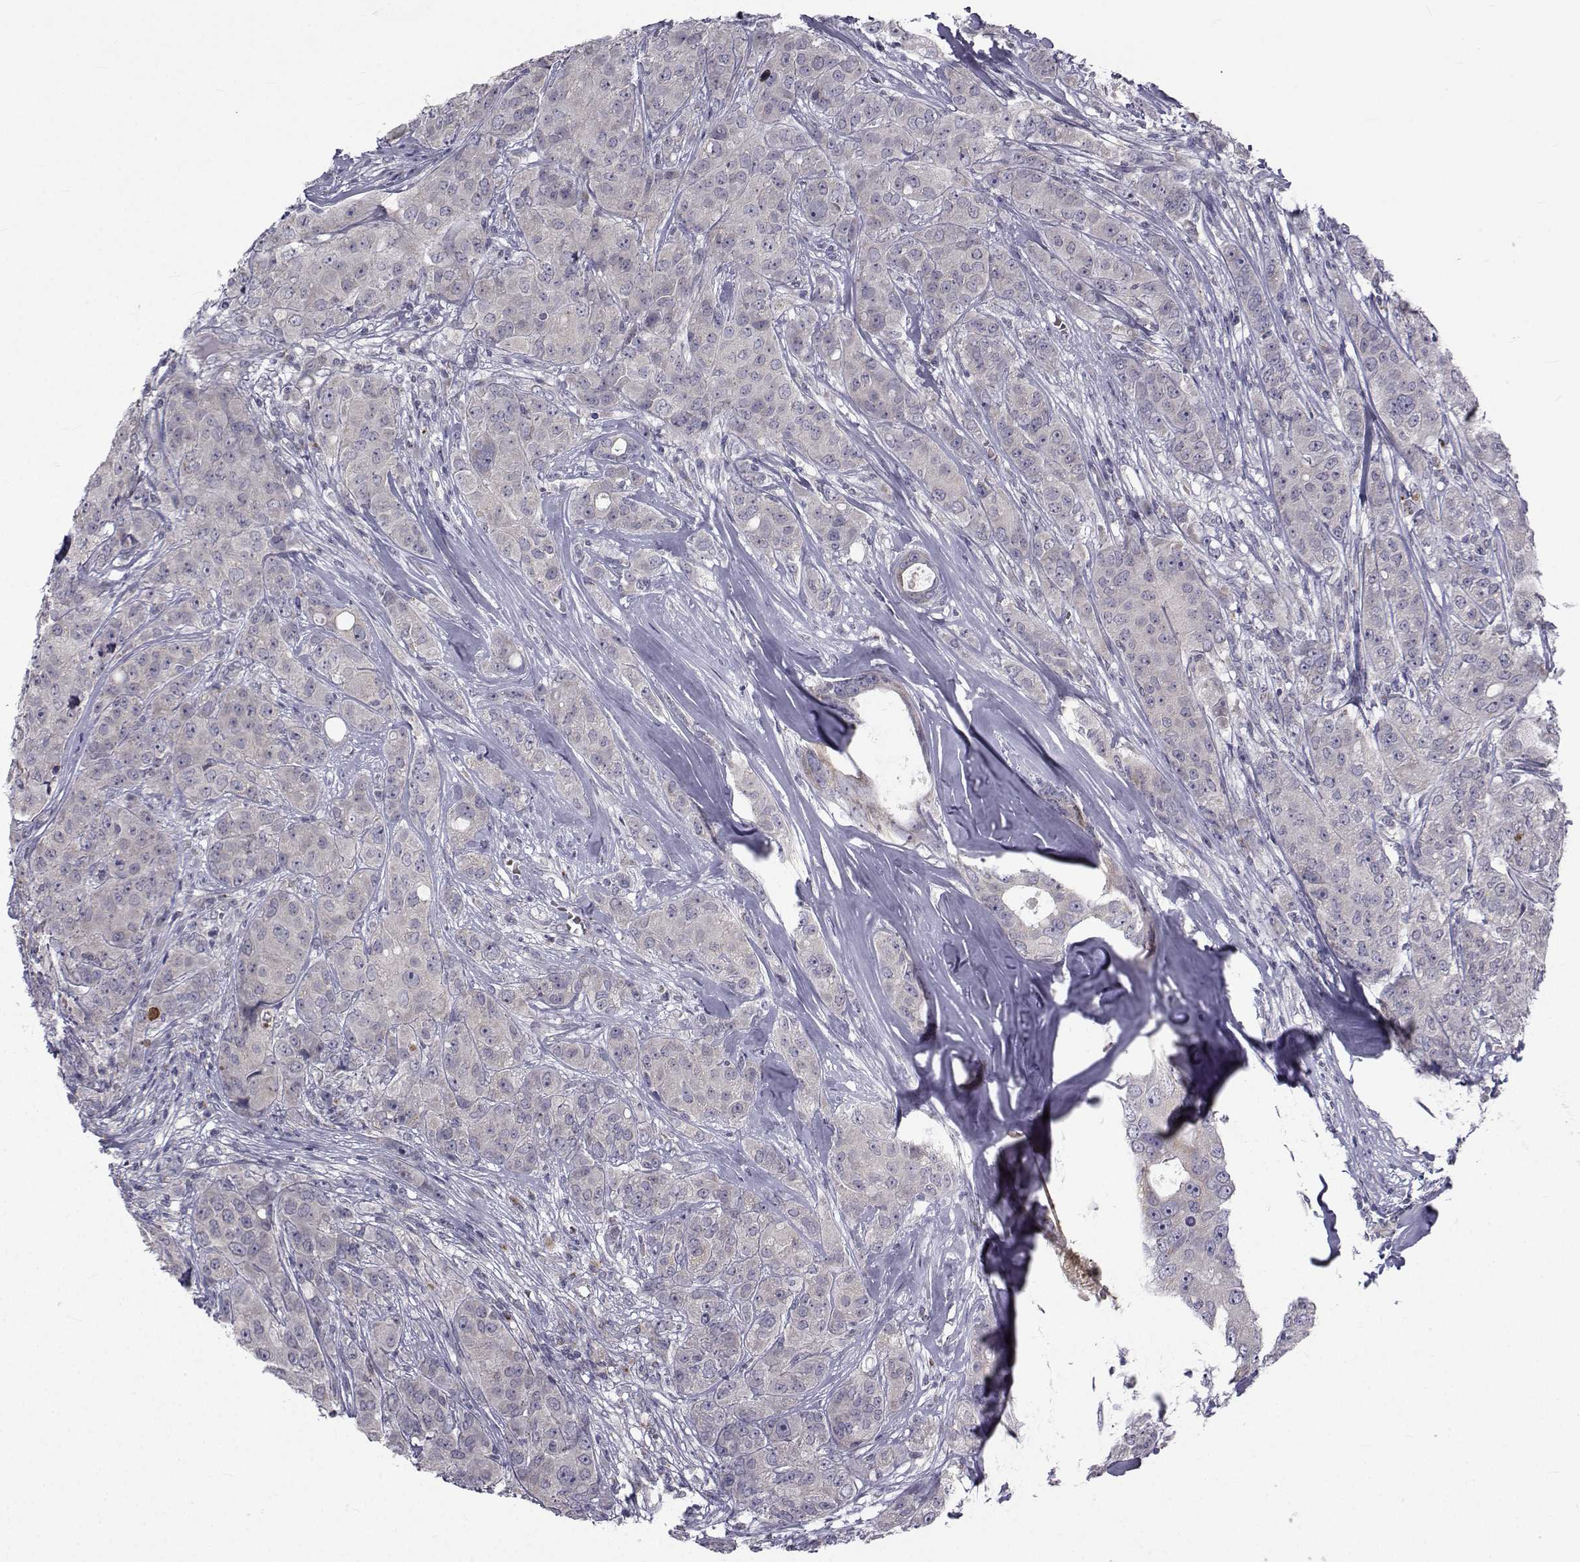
{"staining": {"intensity": "negative", "quantity": "none", "location": "none"}, "tissue": "breast cancer", "cell_type": "Tumor cells", "image_type": "cancer", "snomed": [{"axis": "morphology", "description": "Duct carcinoma"}, {"axis": "topography", "description": "Breast"}], "caption": "The photomicrograph displays no staining of tumor cells in breast cancer (infiltrating ductal carcinoma).", "gene": "ANGPT1", "patient": {"sex": "female", "age": 43}}